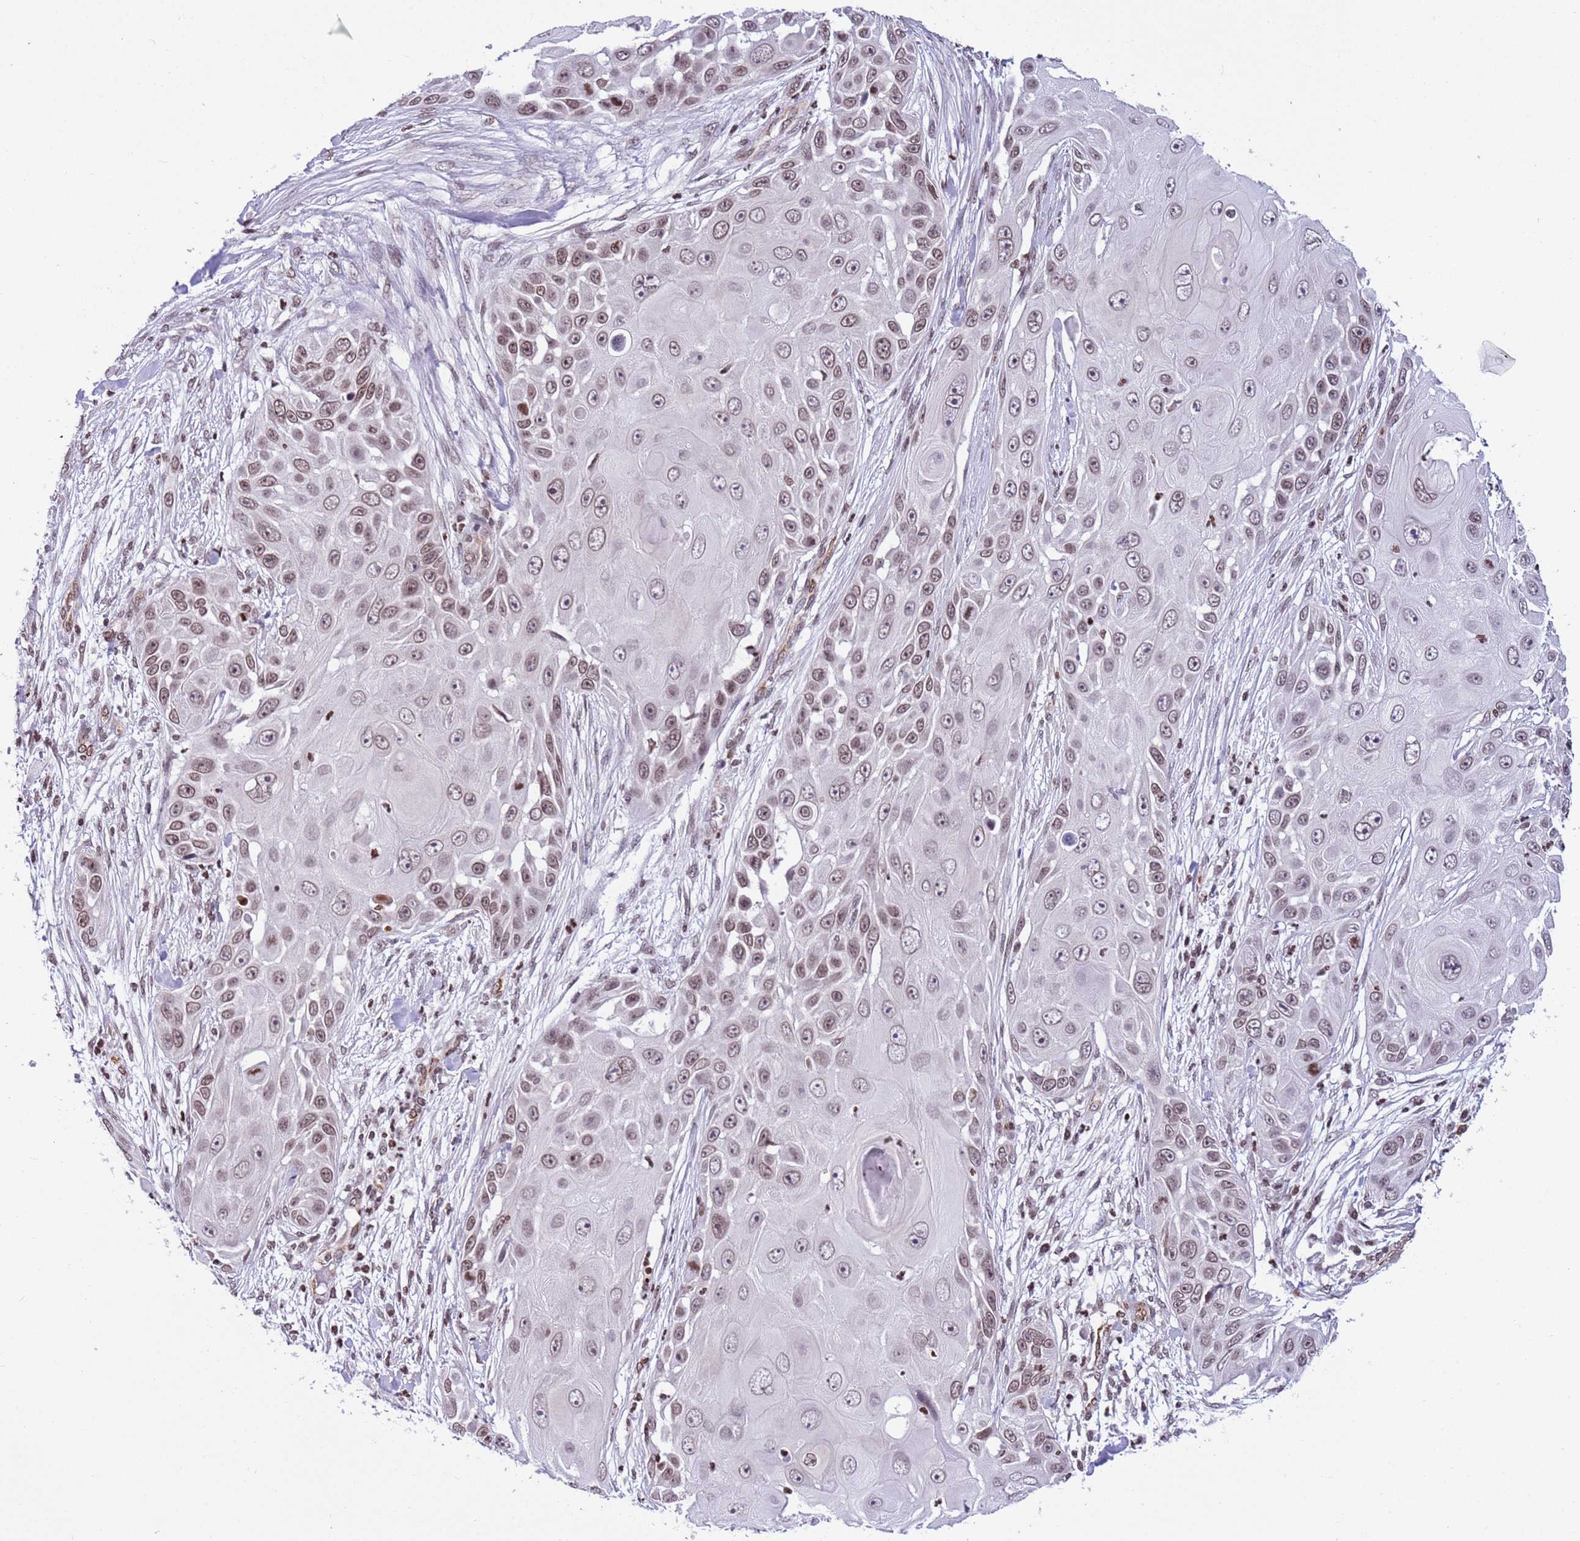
{"staining": {"intensity": "weak", "quantity": ">75%", "location": "nuclear"}, "tissue": "skin cancer", "cell_type": "Tumor cells", "image_type": "cancer", "snomed": [{"axis": "morphology", "description": "Squamous cell carcinoma, NOS"}, {"axis": "topography", "description": "Skin"}], "caption": "Human skin cancer (squamous cell carcinoma) stained with a brown dye shows weak nuclear positive expression in approximately >75% of tumor cells.", "gene": "NRIP1", "patient": {"sex": "female", "age": 44}}